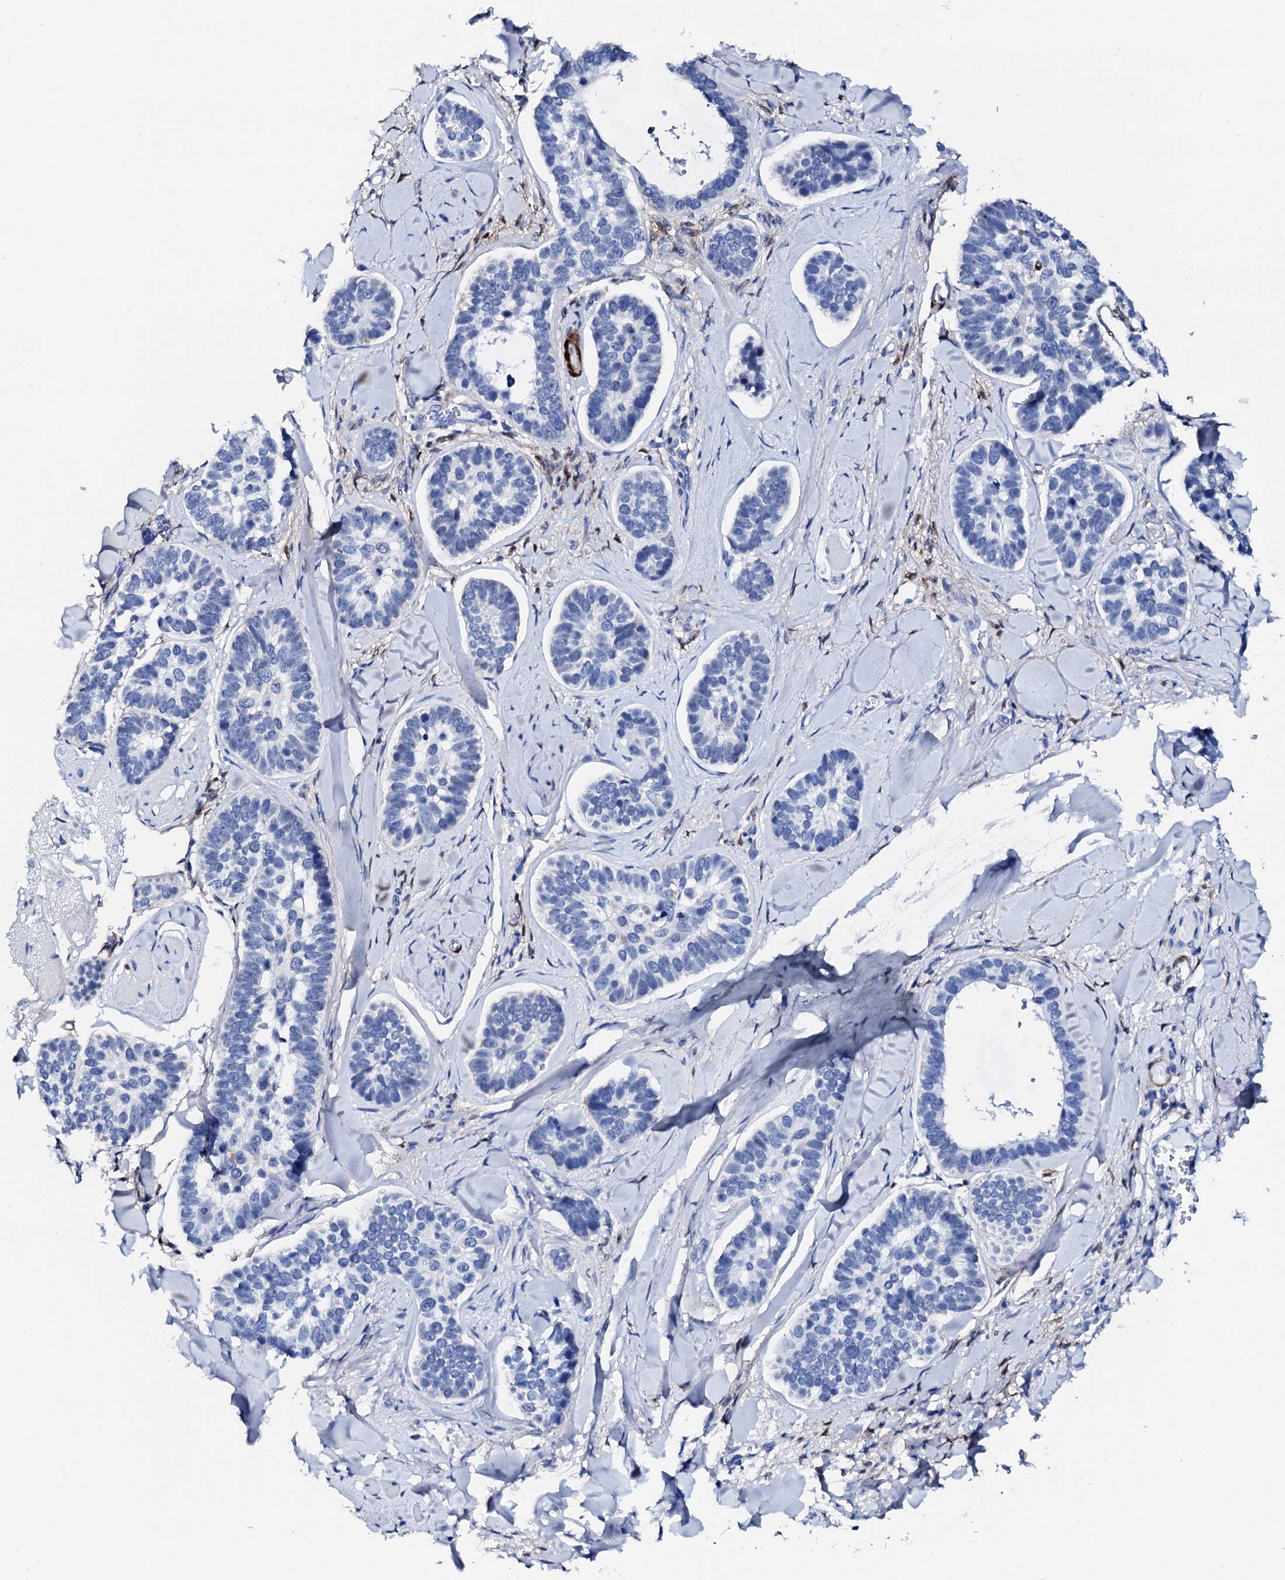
{"staining": {"intensity": "negative", "quantity": "none", "location": "none"}, "tissue": "skin cancer", "cell_type": "Tumor cells", "image_type": "cancer", "snomed": [{"axis": "morphology", "description": "Basal cell carcinoma"}, {"axis": "topography", "description": "Skin"}], "caption": "Immunohistochemistry histopathology image of neoplastic tissue: skin cancer stained with DAB (3,3'-diaminobenzidine) exhibits no significant protein staining in tumor cells.", "gene": "NRIP2", "patient": {"sex": "male", "age": 62}}